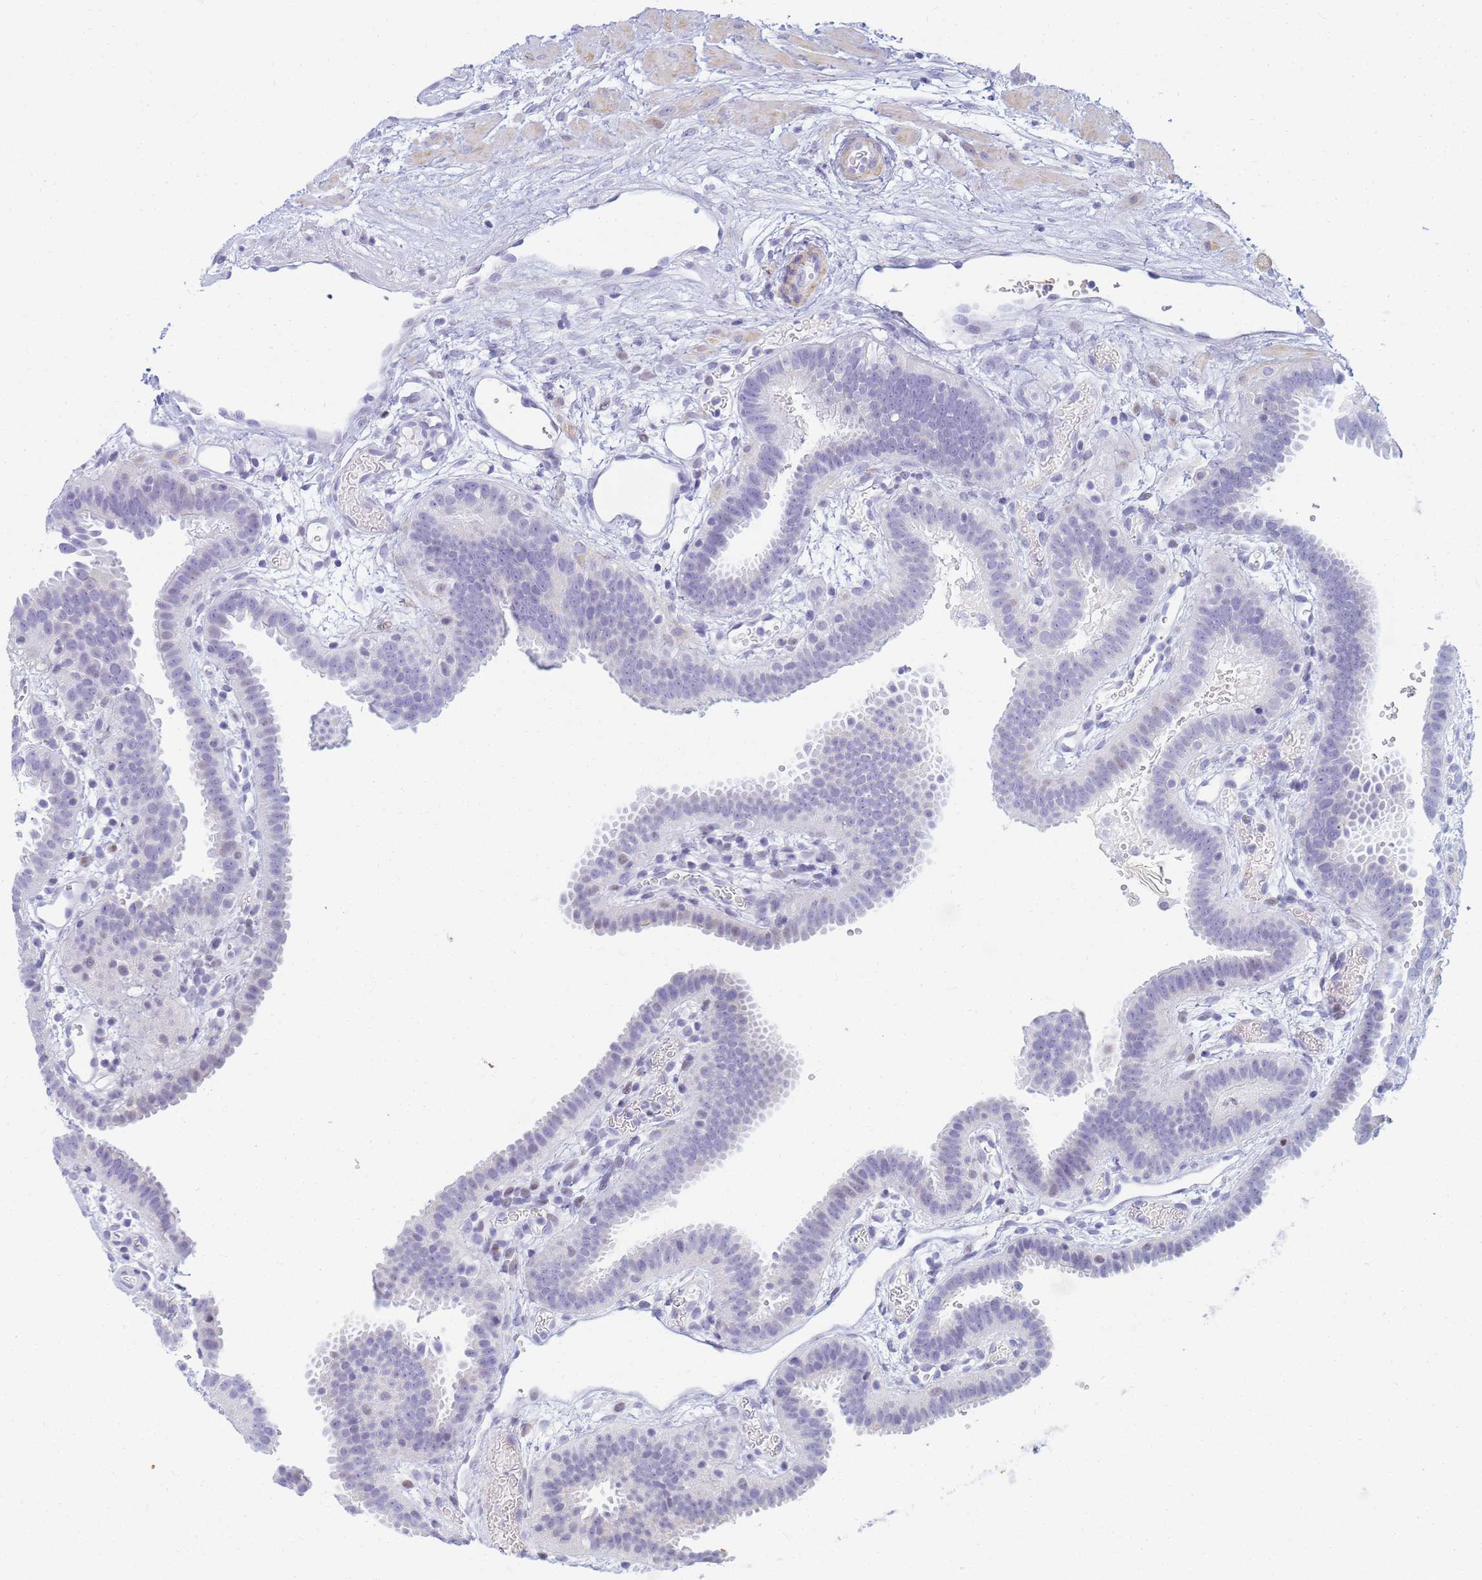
{"staining": {"intensity": "negative", "quantity": "none", "location": "none"}, "tissue": "fallopian tube", "cell_type": "Glandular cells", "image_type": "normal", "snomed": [{"axis": "morphology", "description": "Normal tissue, NOS"}, {"axis": "topography", "description": "Fallopian tube"}], "caption": "Fallopian tube stained for a protein using IHC reveals no positivity glandular cells.", "gene": "SNX20", "patient": {"sex": "female", "age": 37}}